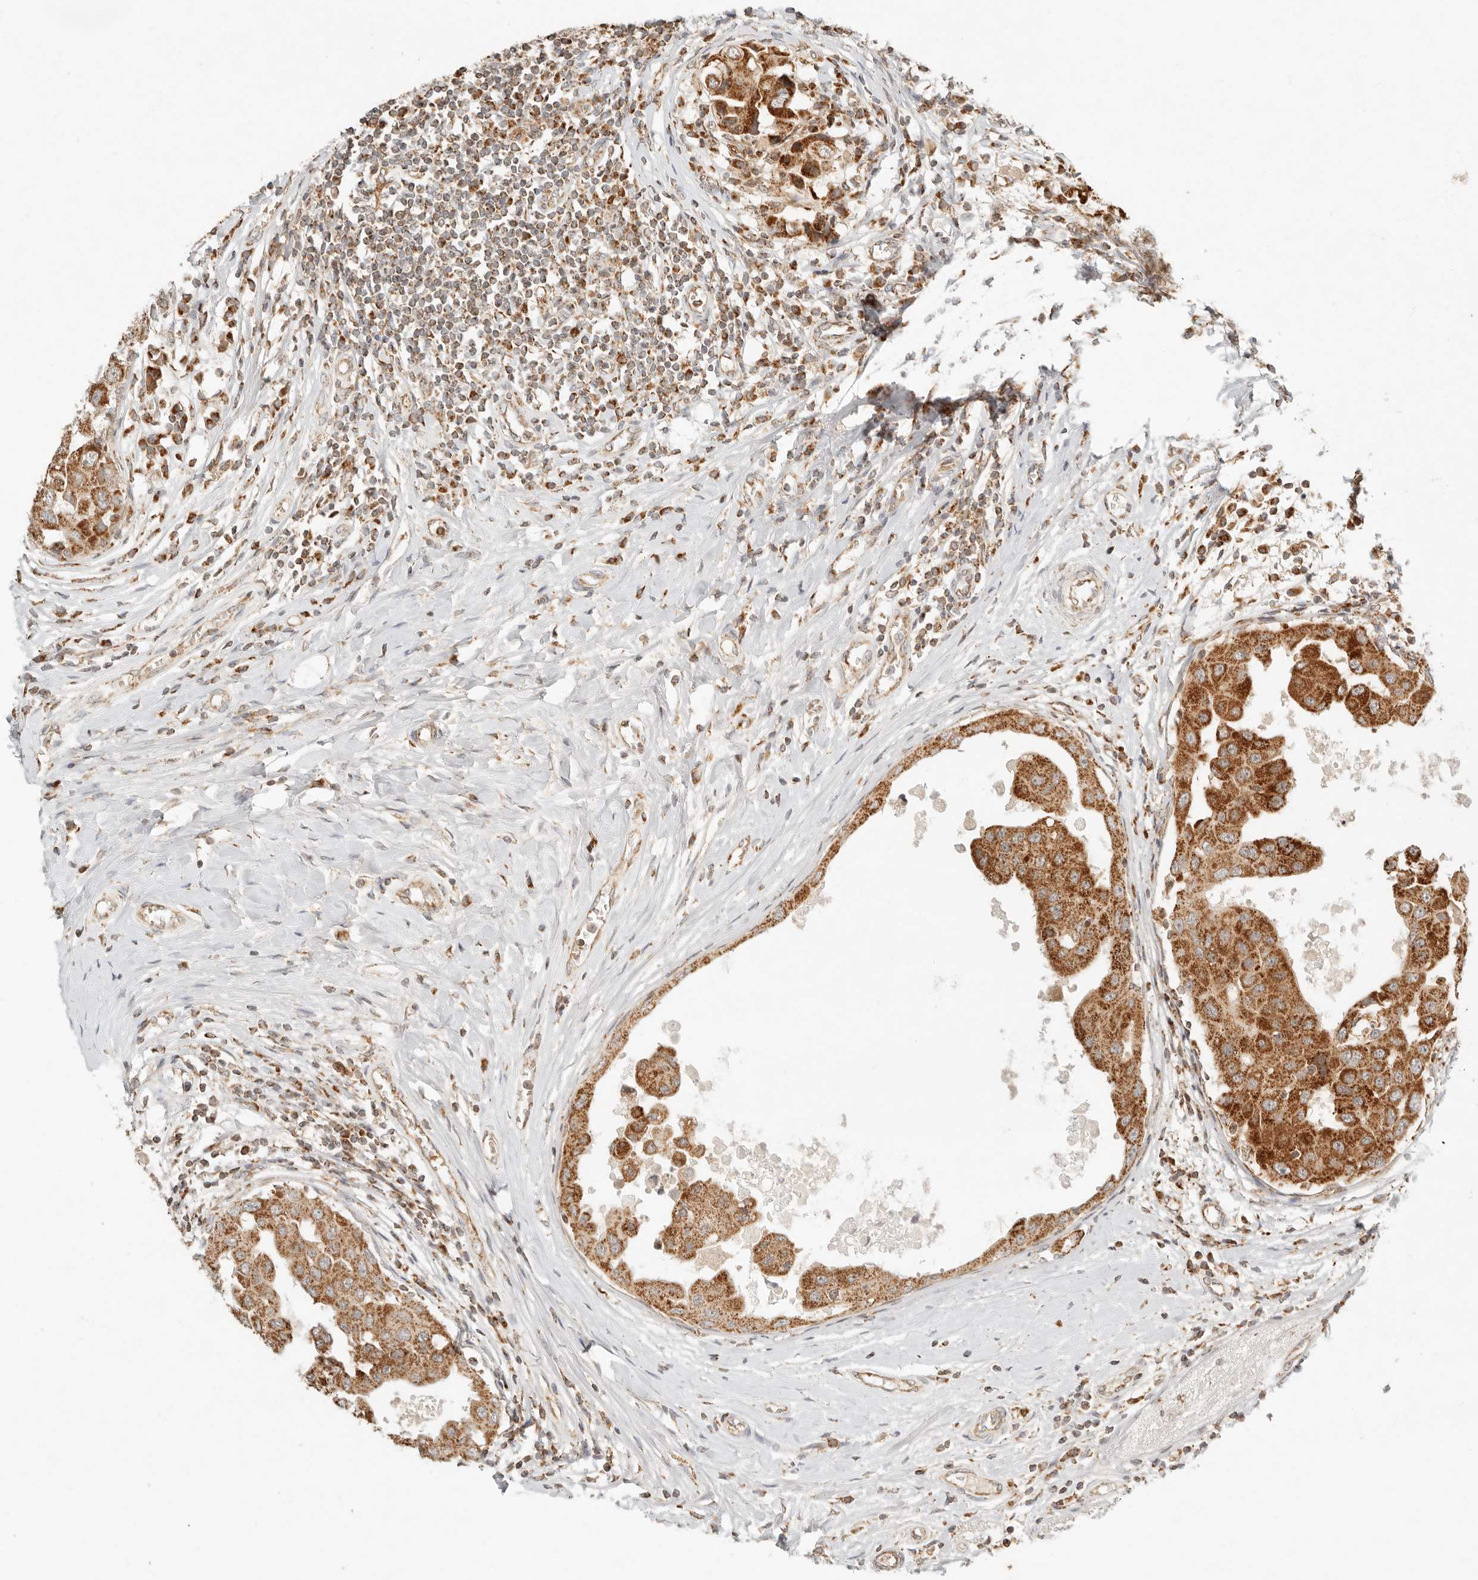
{"staining": {"intensity": "moderate", "quantity": ">75%", "location": "cytoplasmic/membranous"}, "tissue": "breast cancer", "cell_type": "Tumor cells", "image_type": "cancer", "snomed": [{"axis": "morphology", "description": "Duct carcinoma"}, {"axis": "topography", "description": "Breast"}], "caption": "Brown immunohistochemical staining in breast cancer (infiltrating ductal carcinoma) shows moderate cytoplasmic/membranous staining in about >75% of tumor cells. The staining was performed using DAB (3,3'-diaminobenzidine) to visualize the protein expression in brown, while the nuclei were stained in blue with hematoxylin (Magnification: 20x).", "gene": "MRPL55", "patient": {"sex": "female", "age": 27}}